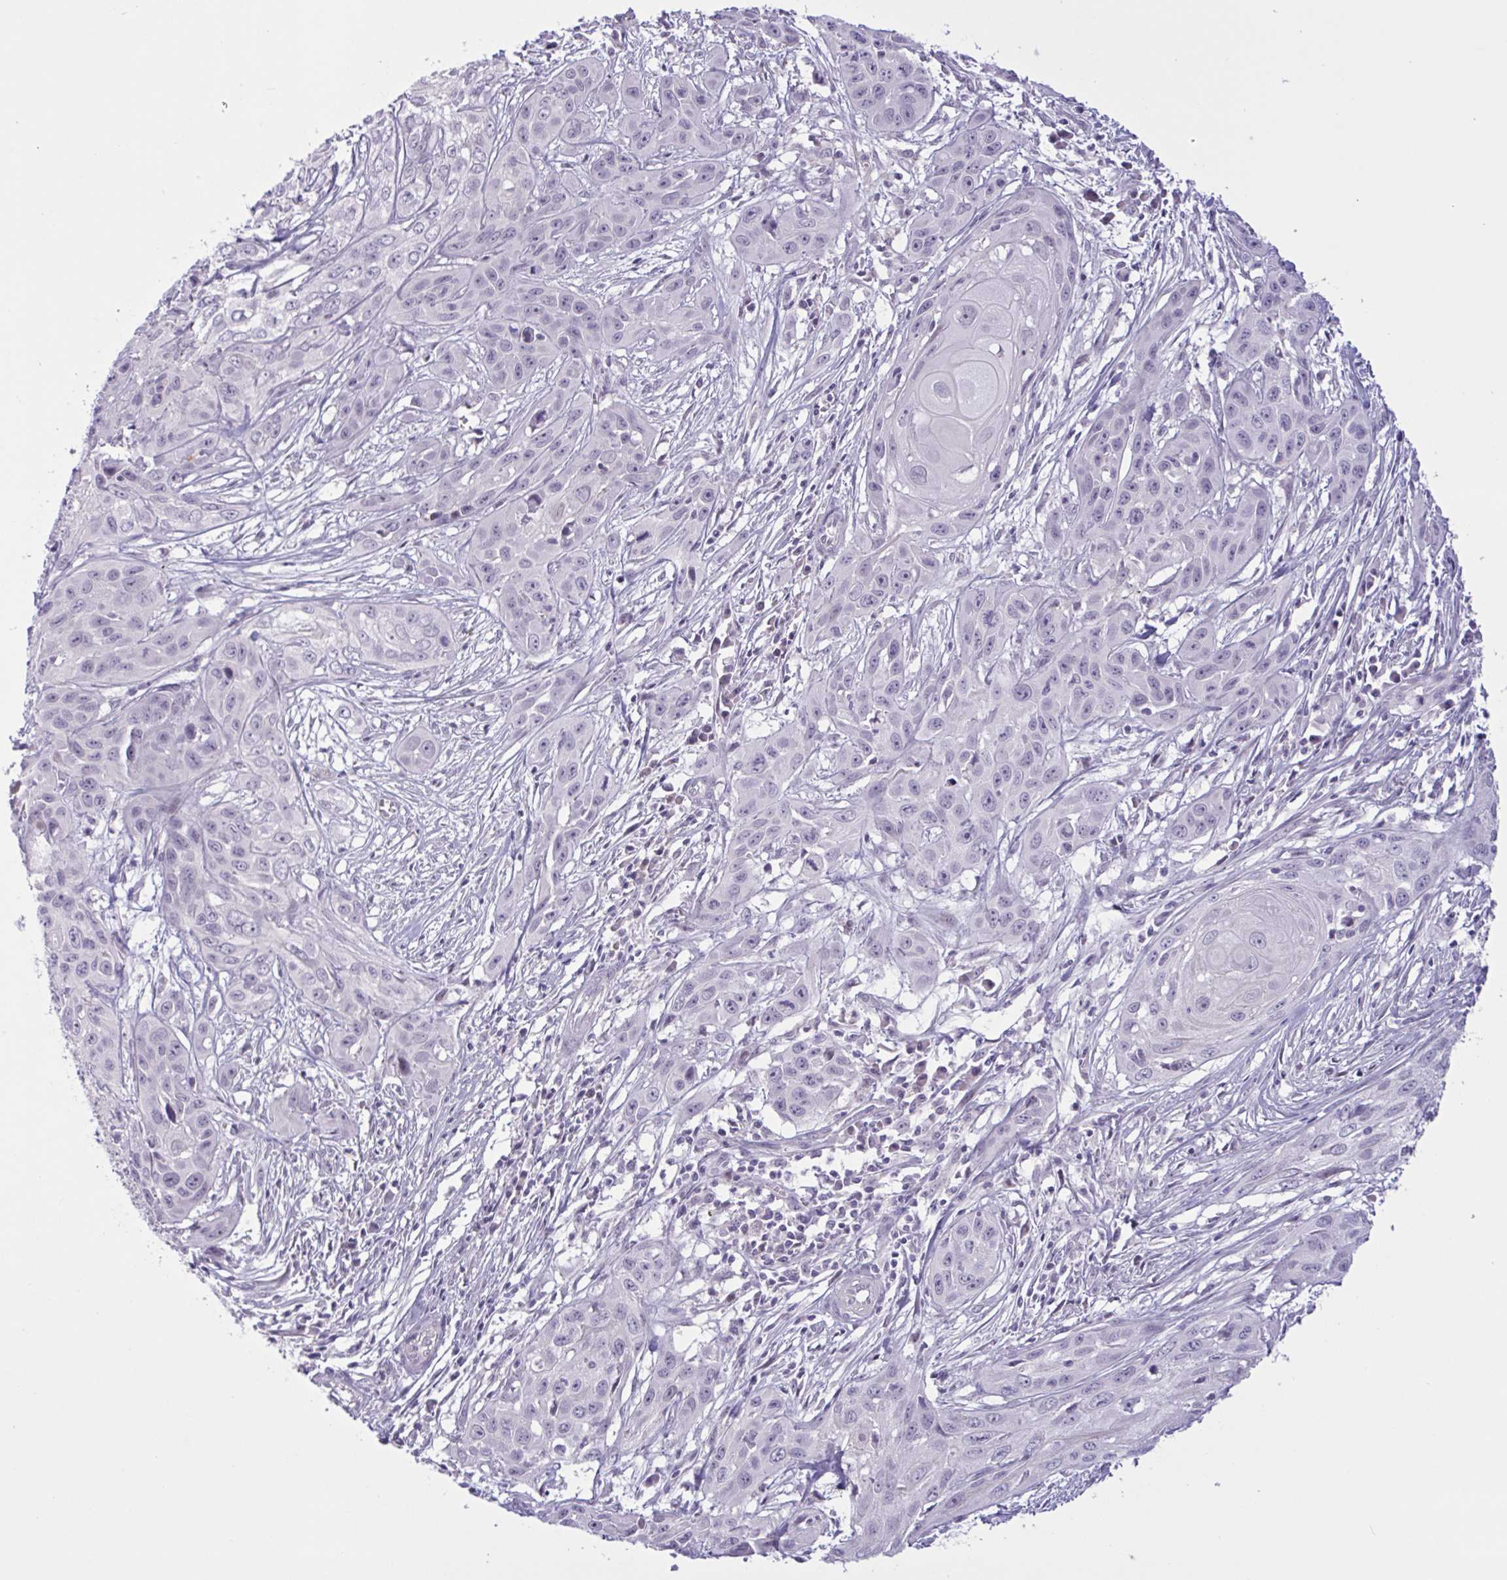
{"staining": {"intensity": "negative", "quantity": "none", "location": "none"}, "tissue": "skin cancer", "cell_type": "Tumor cells", "image_type": "cancer", "snomed": [{"axis": "morphology", "description": "Squamous cell carcinoma, NOS"}, {"axis": "topography", "description": "Skin"}, {"axis": "topography", "description": "Vulva"}], "caption": "High power microscopy histopathology image of an immunohistochemistry (IHC) image of squamous cell carcinoma (skin), revealing no significant positivity in tumor cells.", "gene": "RFPL4B", "patient": {"sex": "female", "age": 83}}